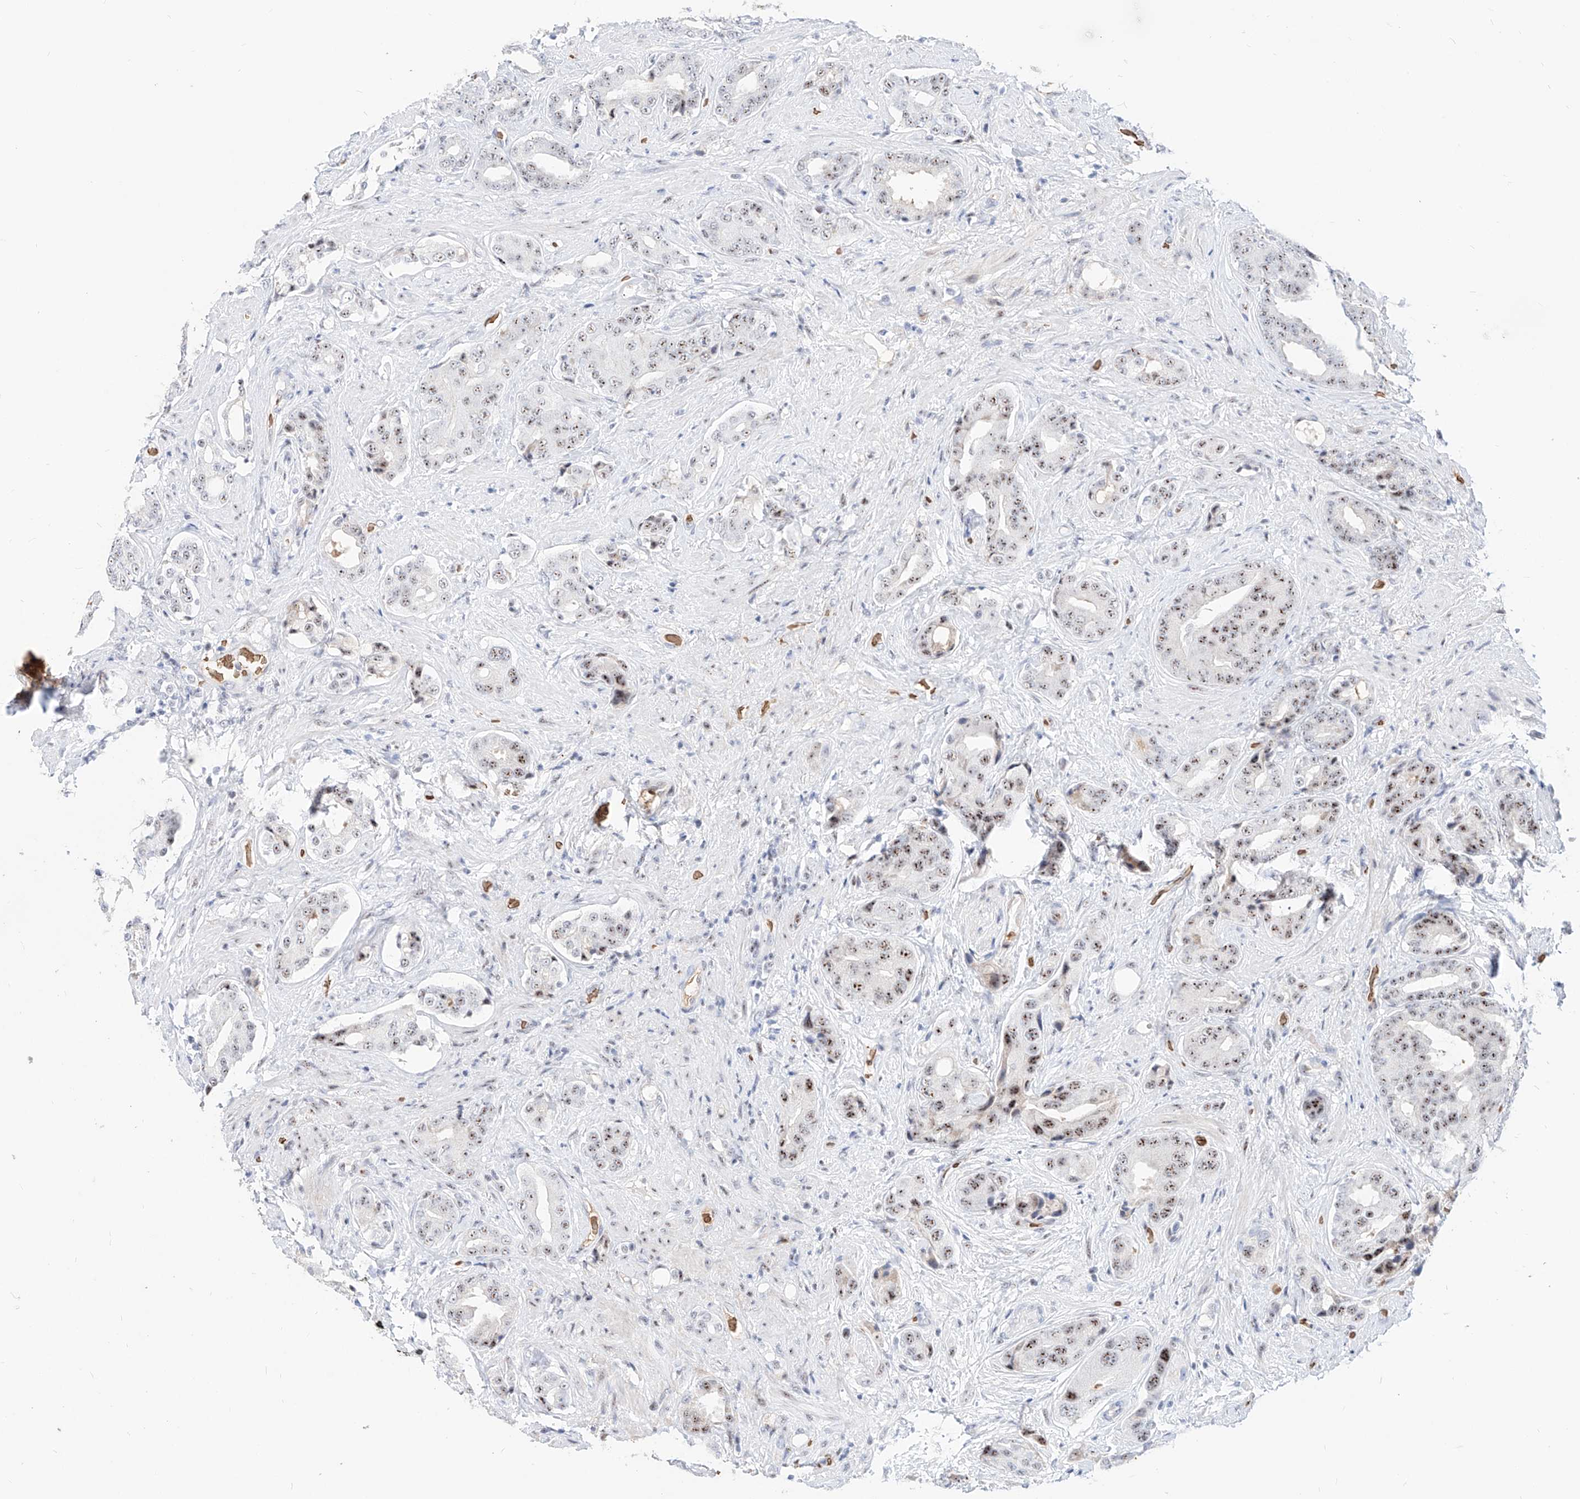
{"staining": {"intensity": "moderate", "quantity": ">75%", "location": "cytoplasmic/membranous,nuclear"}, "tissue": "prostate cancer", "cell_type": "Tumor cells", "image_type": "cancer", "snomed": [{"axis": "morphology", "description": "Adenocarcinoma, High grade"}, {"axis": "topography", "description": "Prostate"}], "caption": "Immunohistochemical staining of human prostate high-grade adenocarcinoma exhibits moderate cytoplasmic/membranous and nuclear protein positivity in approximately >75% of tumor cells.", "gene": "ZFP42", "patient": {"sex": "male", "age": 71}}